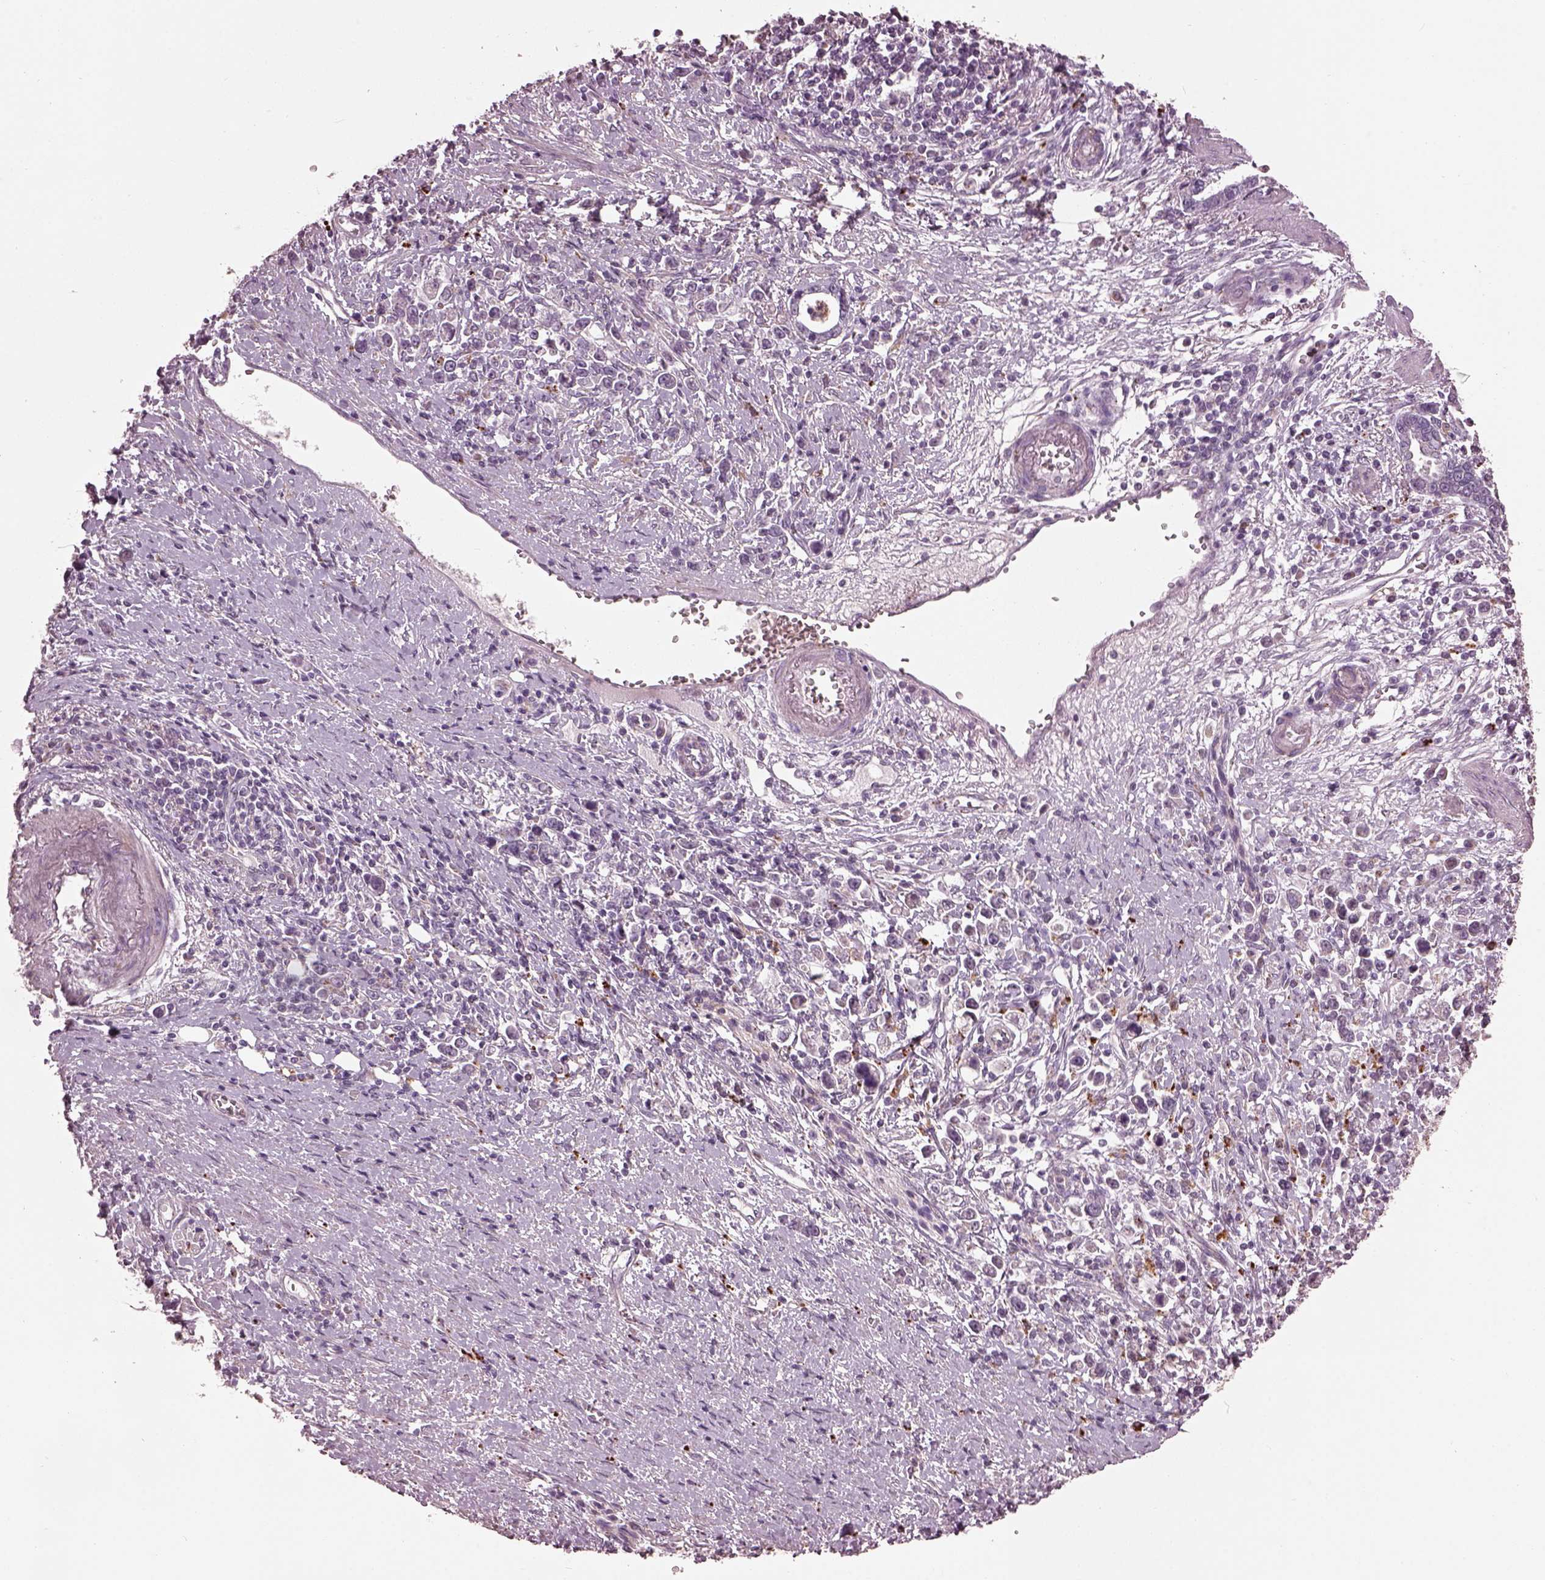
{"staining": {"intensity": "negative", "quantity": "none", "location": "none"}, "tissue": "stomach cancer", "cell_type": "Tumor cells", "image_type": "cancer", "snomed": [{"axis": "morphology", "description": "Adenocarcinoma, NOS"}, {"axis": "topography", "description": "Stomach"}], "caption": "A photomicrograph of human stomach cancer (adenocarcinoma) is negative for staining in tumor cells. (Stains: DAB IHC with hematoxylin counter stain, Microscopy: brightfield microscopy at high magnification).", "gene": "RUFY3", "patient": {"sex": "male", "age": 63}}